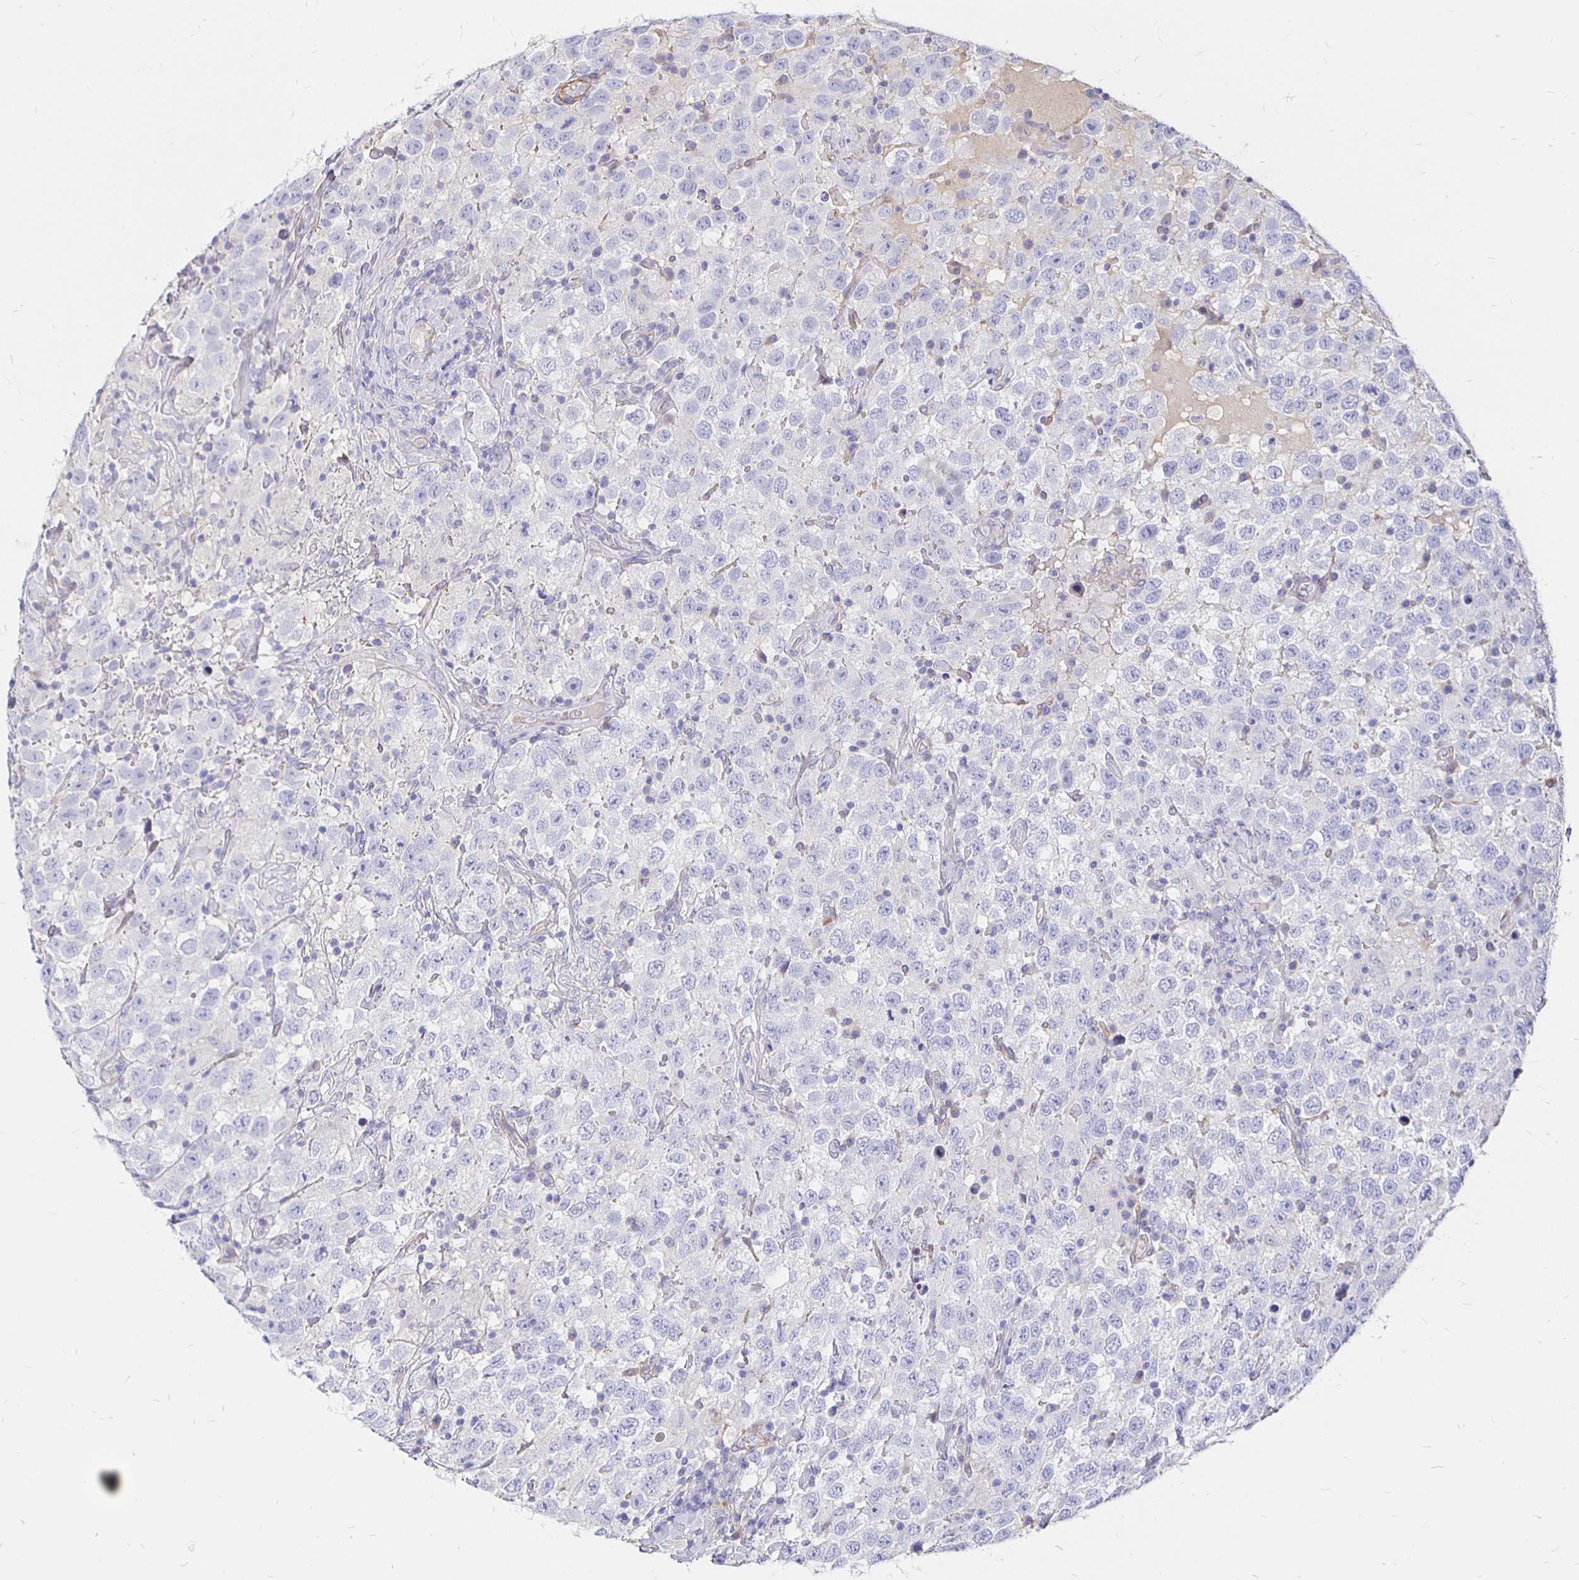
{"staining": {"intensity": "negative", "quantity": "none", "location": "none"}, "tissue": "testis cancer", "cell_type": "Tumor cells", "image_type": "cancer", "snomed": [{"axis": "morphology", "description": "Seminoma, NOS"}, {"axis": "topography", "description": "Testis"}], "caption": "Testis cancer was stained to show a protein in brown. There is no significant expression in tumor cells.", "gene": "PALM2AKAP2", "patient": {"sex": "male", "age": 41}}